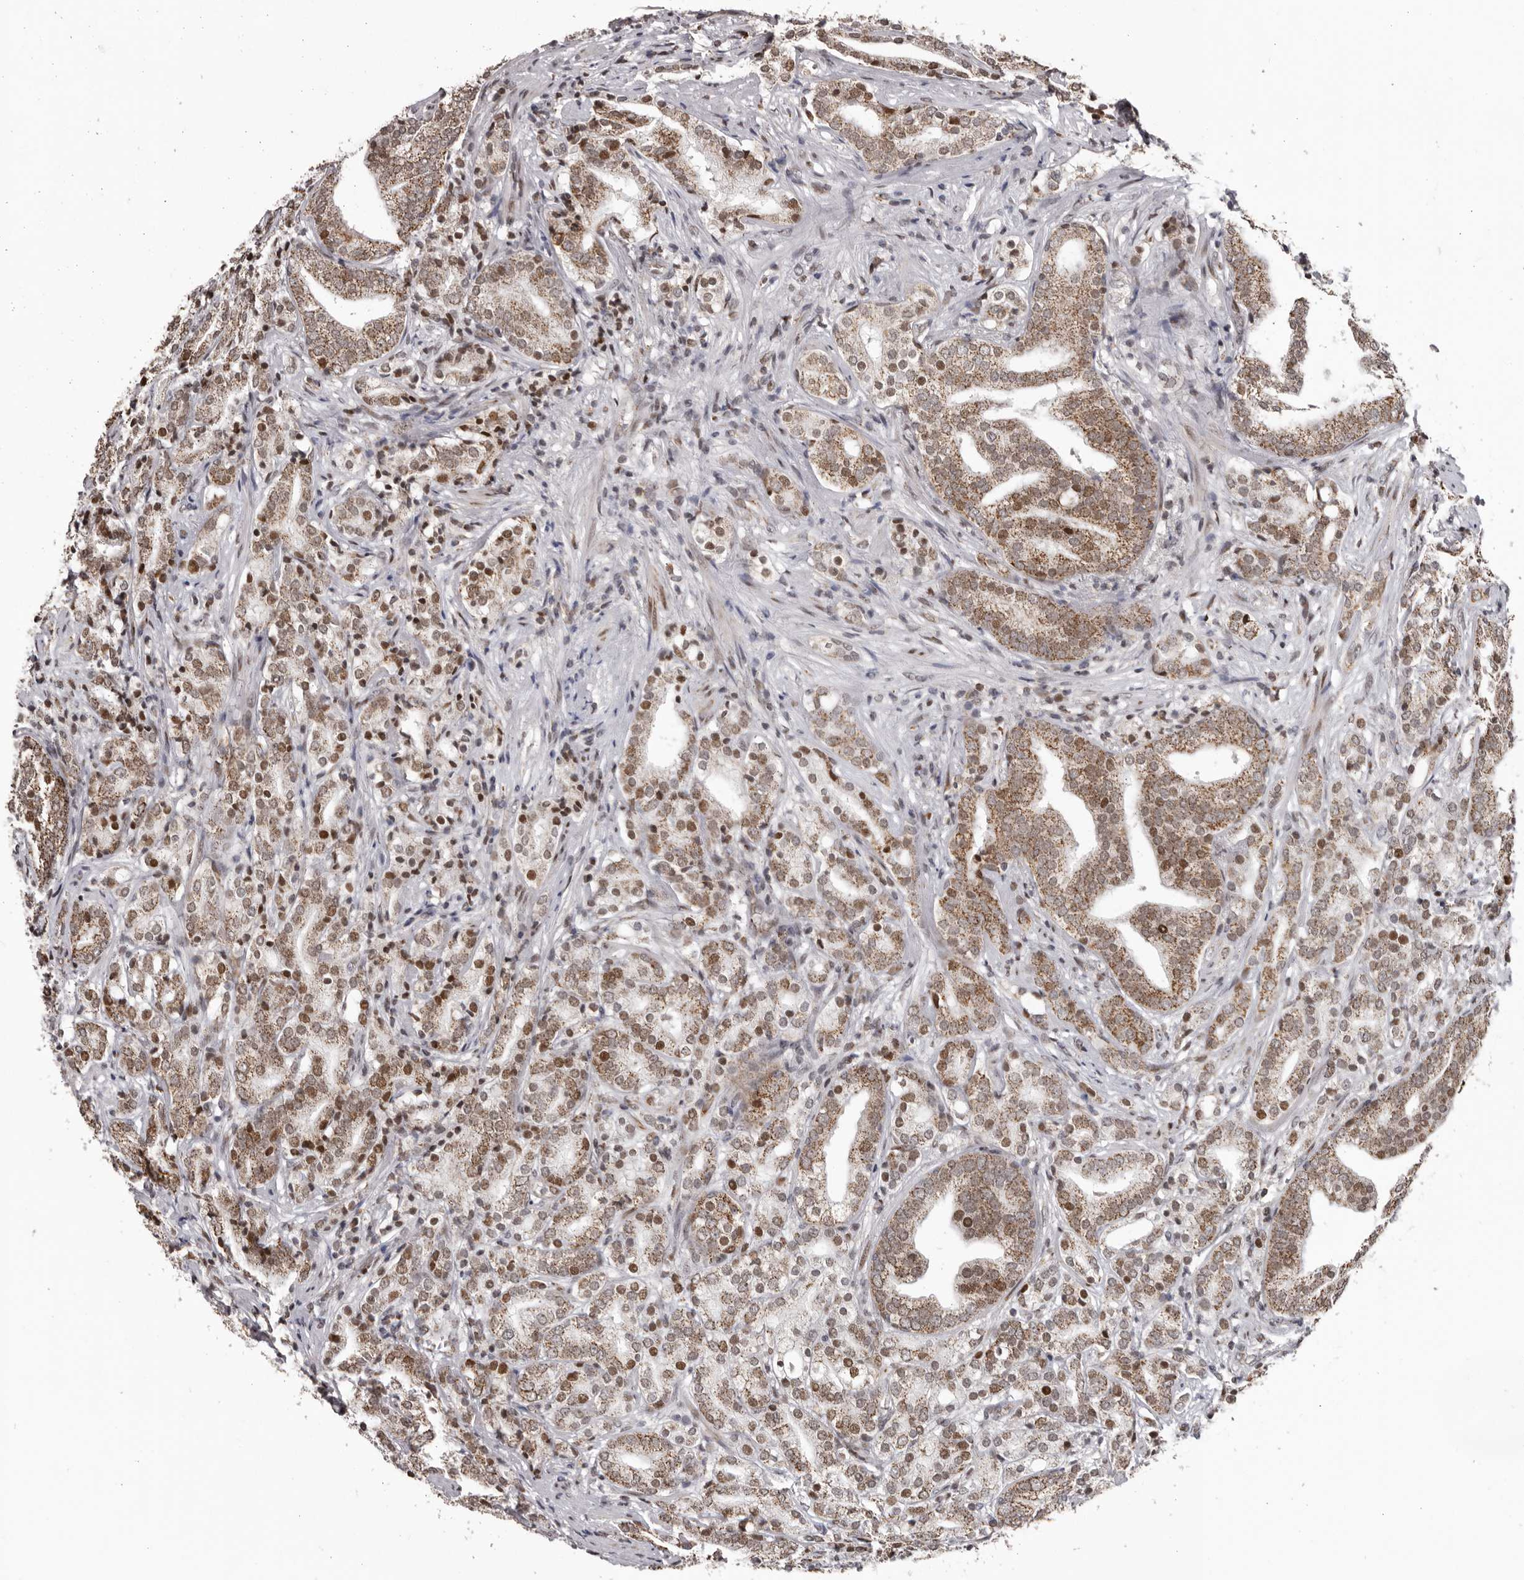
{"staining": {"intensity": "moderate", "quantity": ">75%", "location": "cytoplasmic/membranous,nuclear"}, "tissue": "prostate cancer", "cell_type": "Tumor cells", "image_type": "cancer", "snomed": [{"axis": "morphology", "description": "Adenocarcinoma, High grade"}, {"axis": "topography", "description": "Prostate"}], "caption": "A medium amount of moderate cytoplasmic/membranous and nuclear expression is appreciated in approximately >75% of tumor cells in prostate cancer (adenocarcinoma (high-grade)) tissue.", "gene": "C17orf99", "patient": {"sex": "male", "age": 57}}